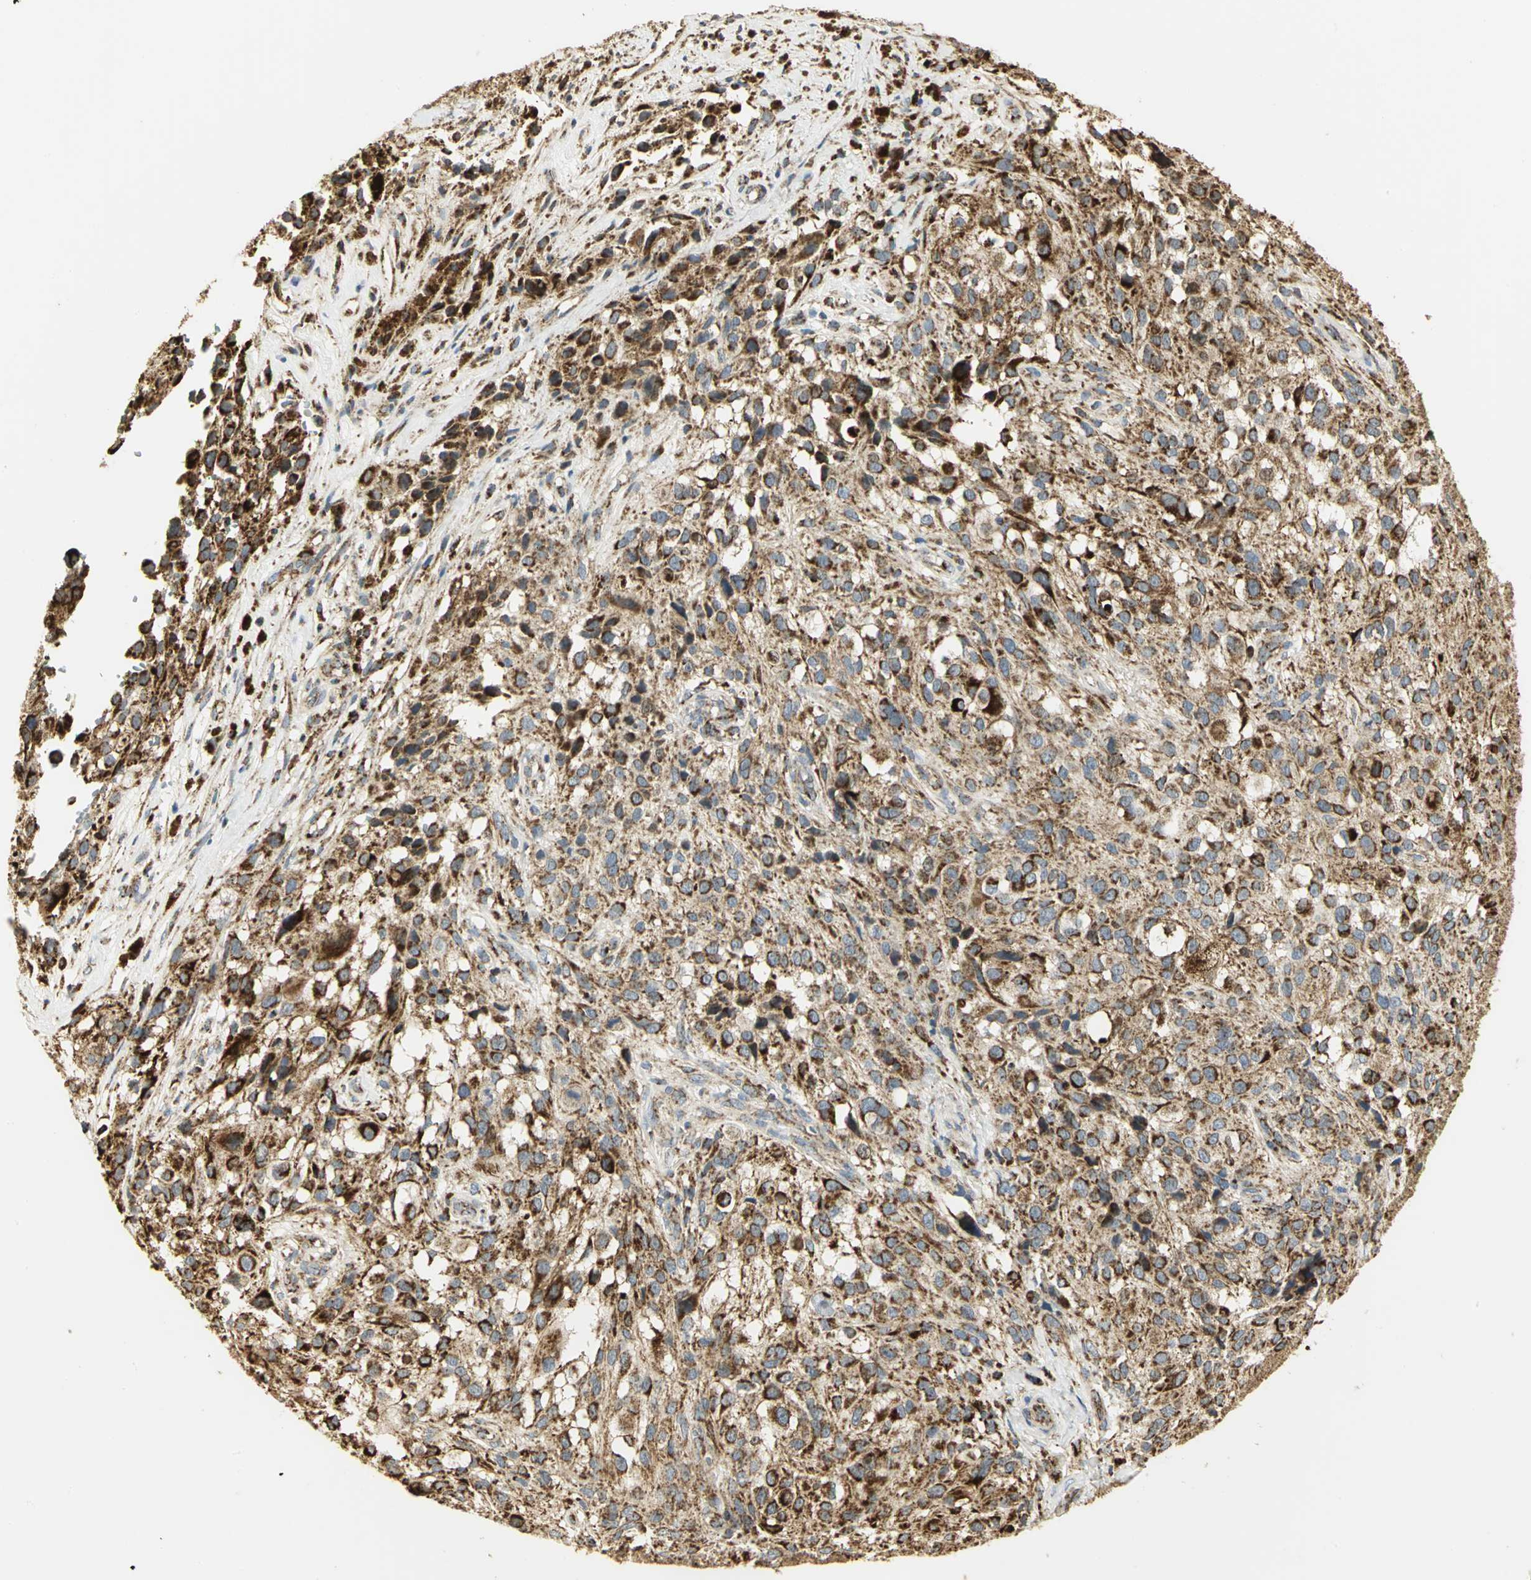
{"staining": {"intensity": "strong", "quantity": ">75%", "location": "cytoplasmic/membranous"}, "tissue": "melanoma", "cell_type": "Tumor cells", "image_type": "cancer", "snomed": [{"axis": "morphology", "description": "Necrosis, NOS"}, {"axis": "morphology", "description": "Malignant melanoma, NOS"}, {"axis": "topography", "description": "Skin"}], "caption": "Malignant melanoma stained with a brown dye exhibits strong cytoplasmic/membranous positive staining in about >75% of tumor cells.", "gene": "VDAC1", "patient": {"sex": "female", "age": 87}}